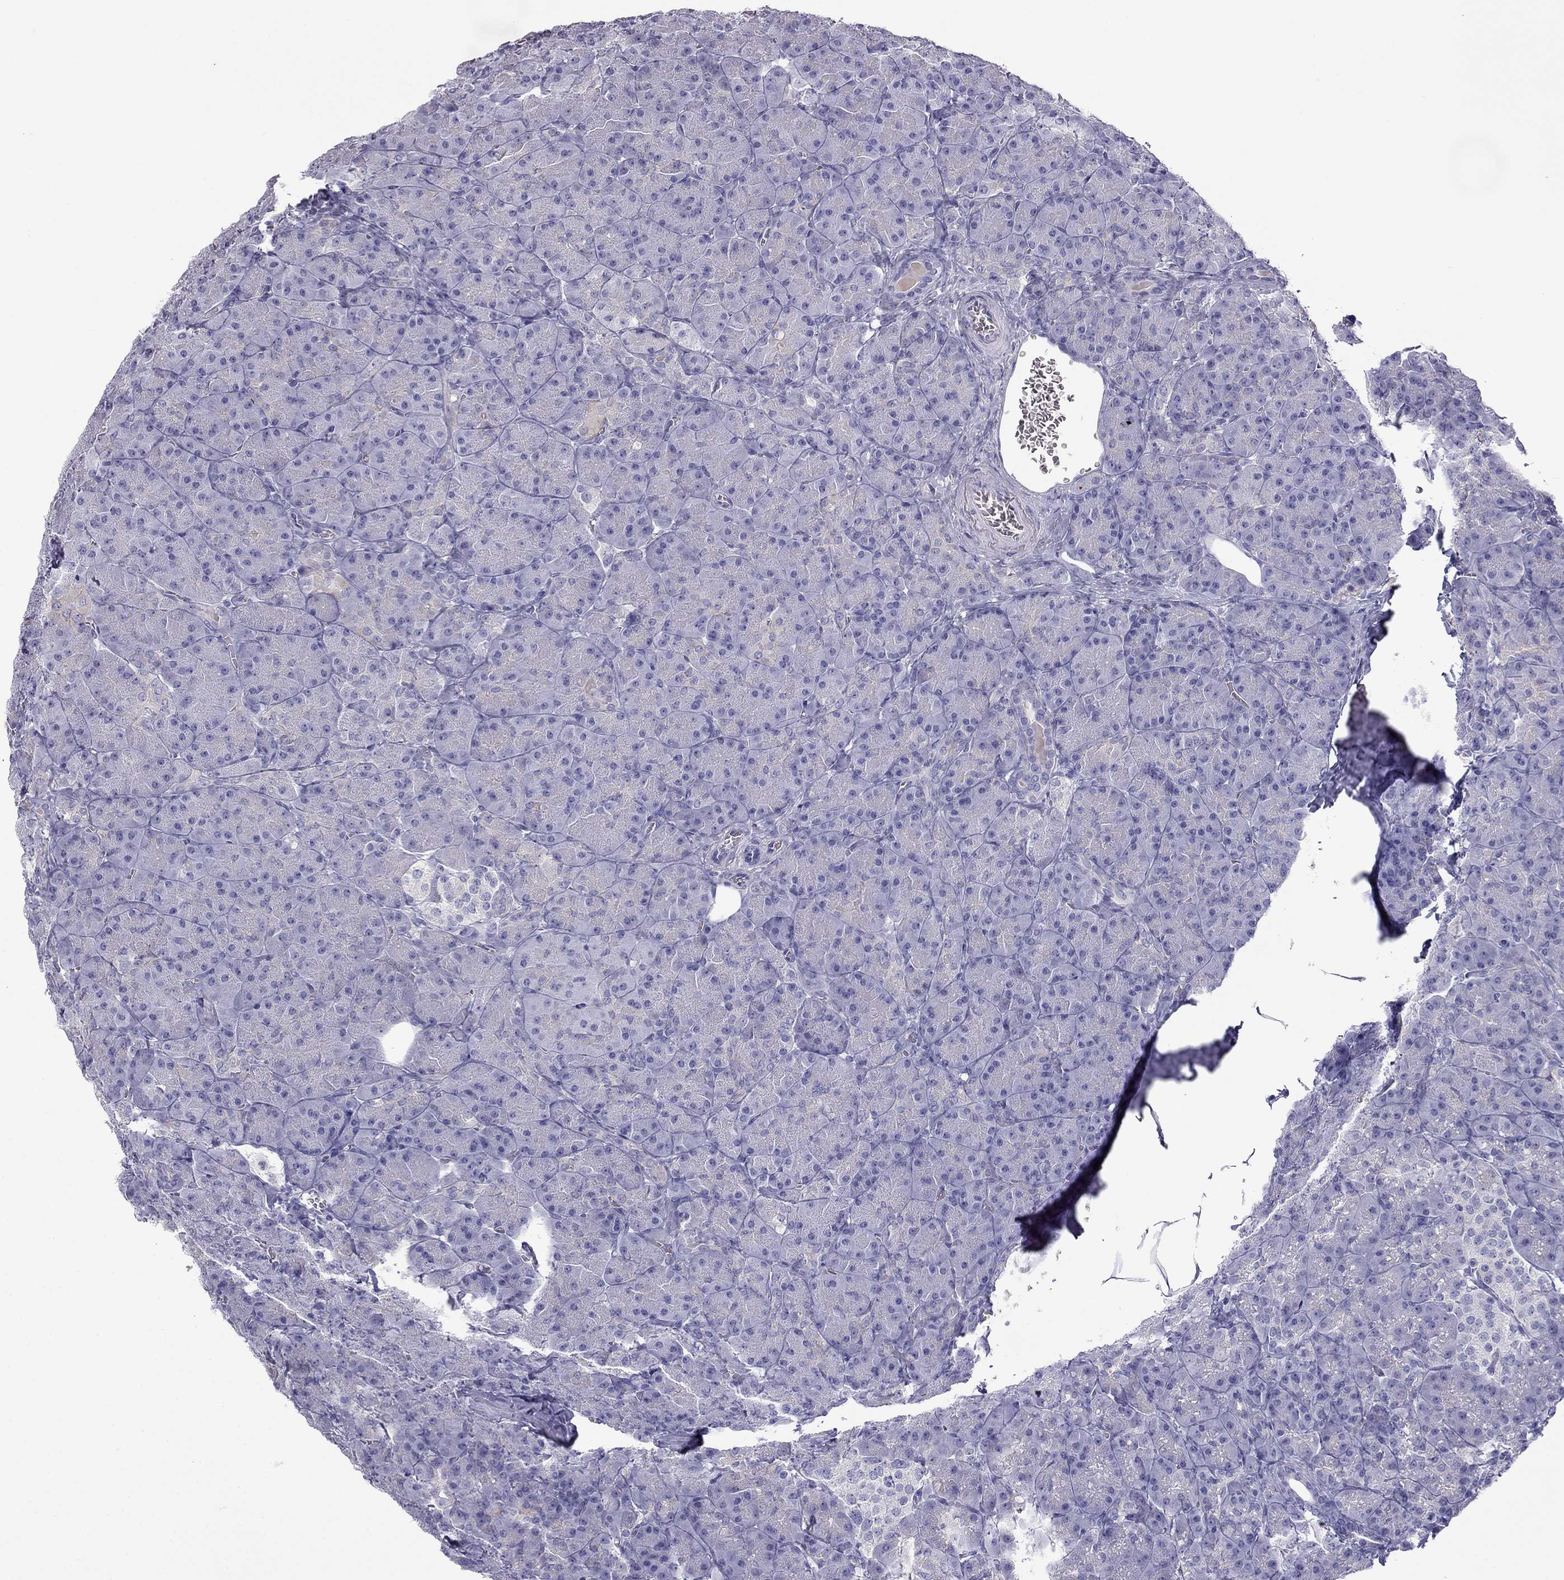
{"staining": {"intensity": "negative", "quantity": "none", "location": "none"}, "tissue": "pancreas", "cell_type": "Exocrine glandular cells", "image_type": "normal", "snomed": [{"axis": "morphology", "description": "Normal tissue, NOS"}, {"axis": "topography", "description": "Pancreas"}], "caption": "Immunohistochemistry of unremarkable human pancreas exhibits no expression in exocrine glandular cells. (DAB immunohistochemistry (IHC) visualized using brightfield microscopy, high magnification).", "gene": "ERC2", "patient": {"sex": "male", "age": 57}}